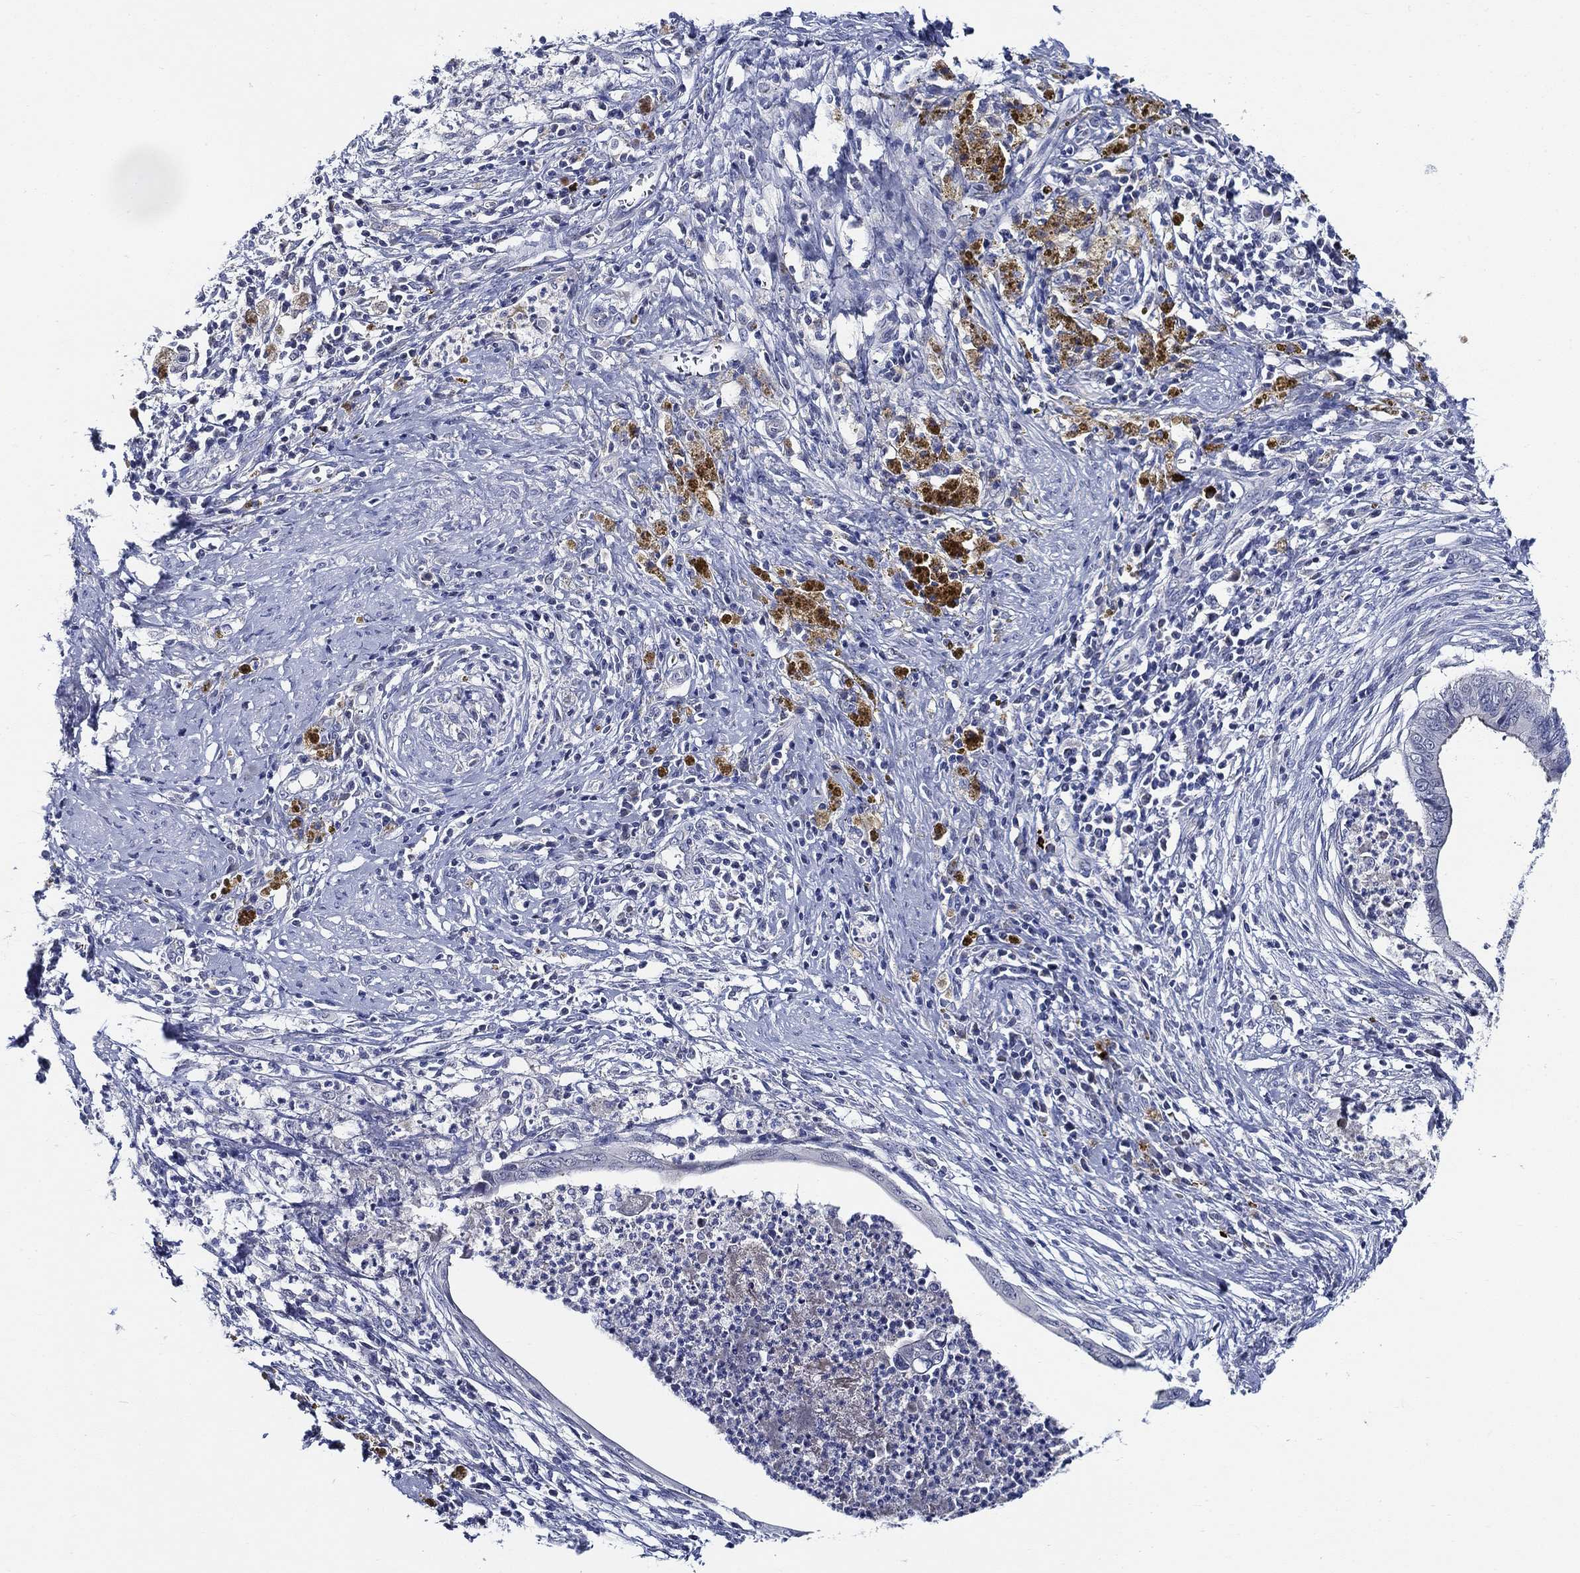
{"staining": {"intensity": "negative", "quantity": "none", "location": "none"}, "tissue": "cervical cancer", "cell_type": "Tumor cells", "image_type": "cancer", "snomed": [{"axis": "morphology", "description": "Adenocarcinoma, NOS"}, {"axis": "topography", "description": "Cervix"}], "caption": "Tumor cells show no significant positivity in cervical cancer. The staining was performed using DAB to visualize the protein expression in brown, while the nuclei were stained in blue with hematoxylin (Magnification: 20x).", "gene": "ALOX12", "patient": {"sex": "female", "age": 42}}